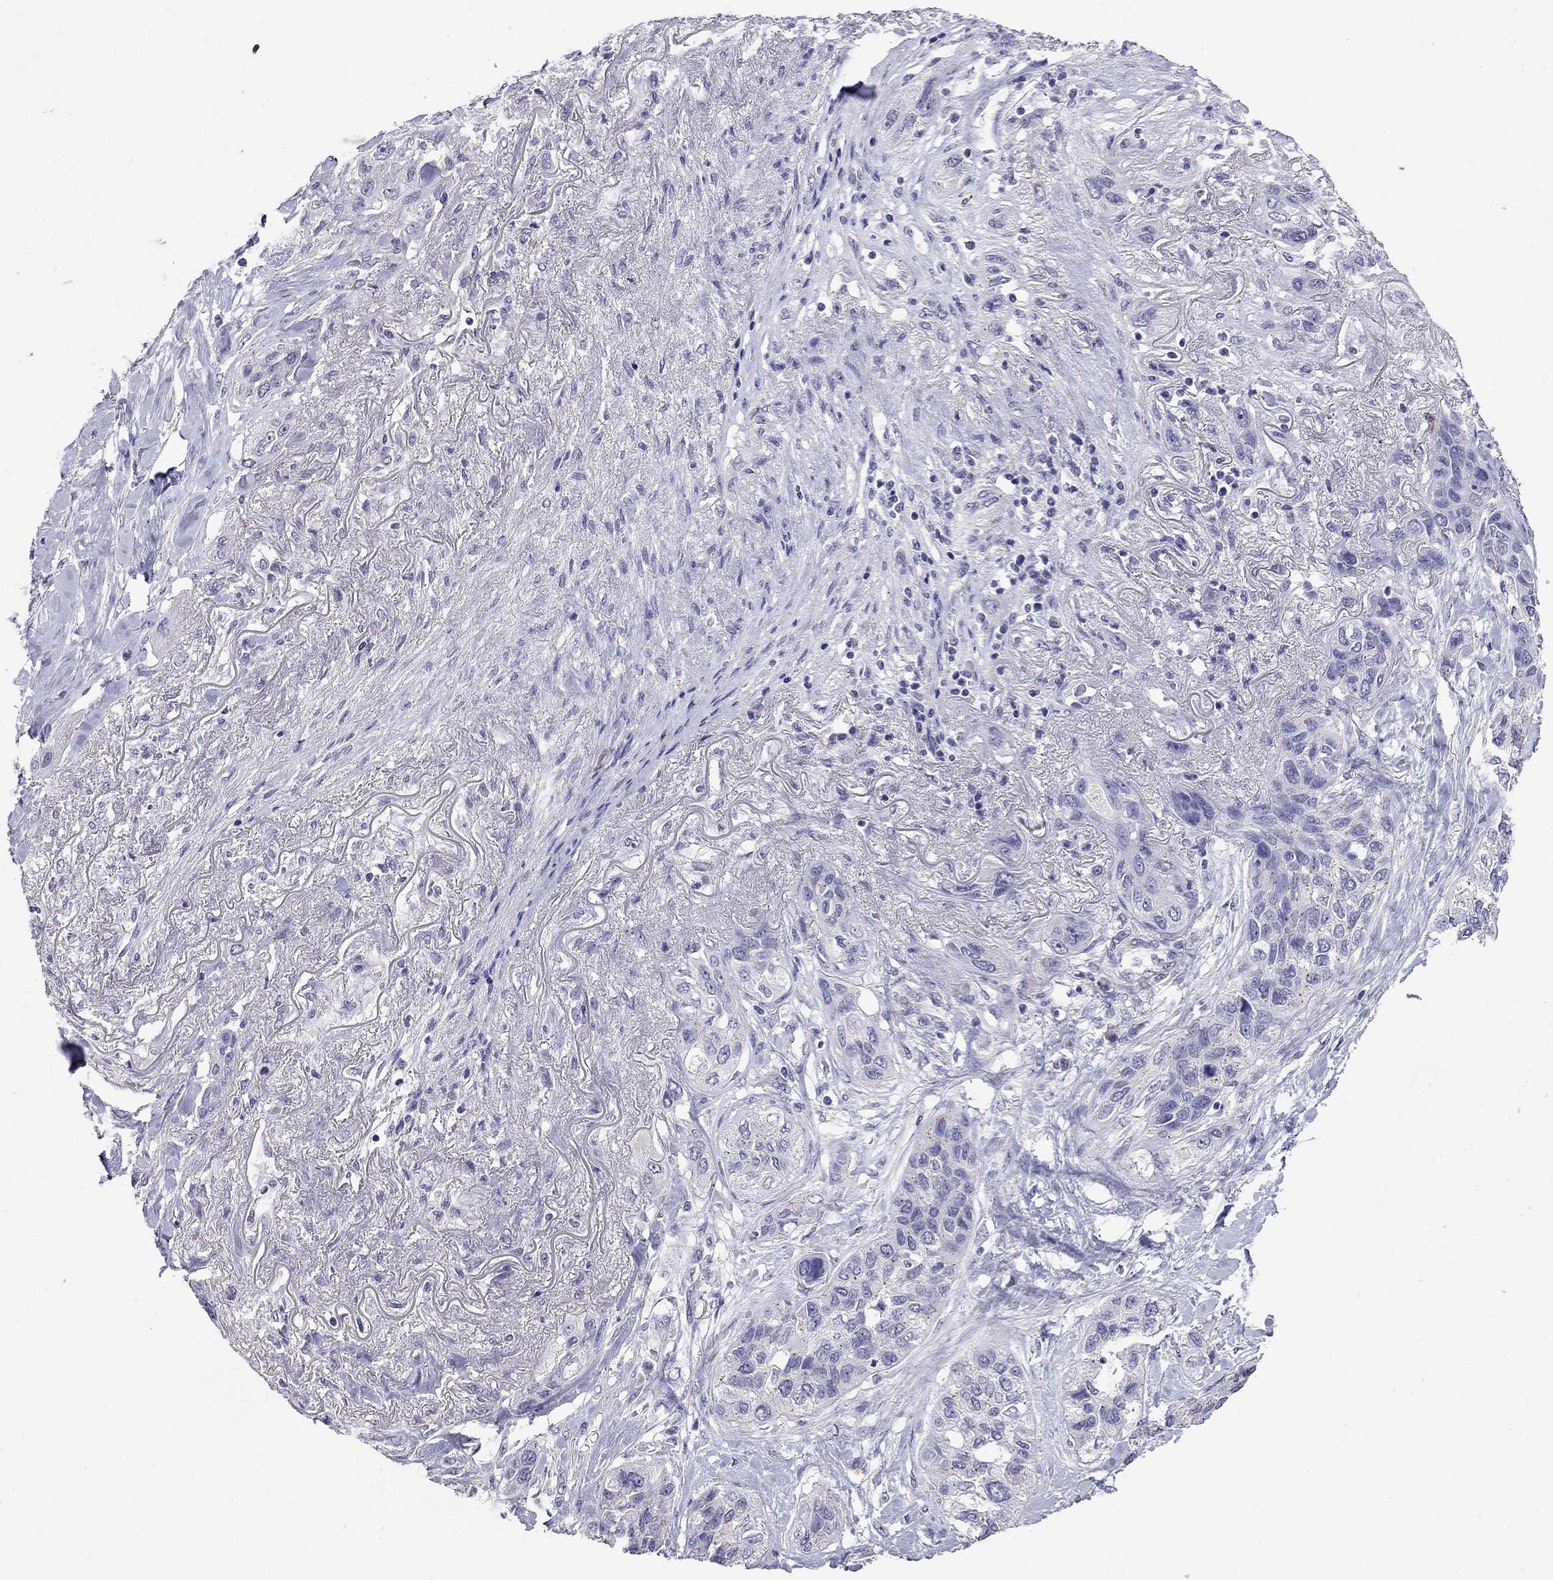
{"staining": {"intensity": "negative", "quantity": "none", "location": "none"}, "tissue": "lung cancer", "cell_type": "Tumor cells", "image_type": "cancer", "snomed": [{"axis": "morphology", "description": "Squamous cell carcinoma, NOS"}, {"axis": "topography", "description": "Lung"}], "caption": "The image shows no staining of tumor cells in lung cancer (squamous cell carcinoma). (Stains: DAB (3,3'-diaminobenzidine) immunohistochemistry (IHC) with hematoxylin counter stain, Microscopy: brightfield microscopy at high magnification).", "gene": "WNK3", "patient": {"sex": "female", "age": 70}}